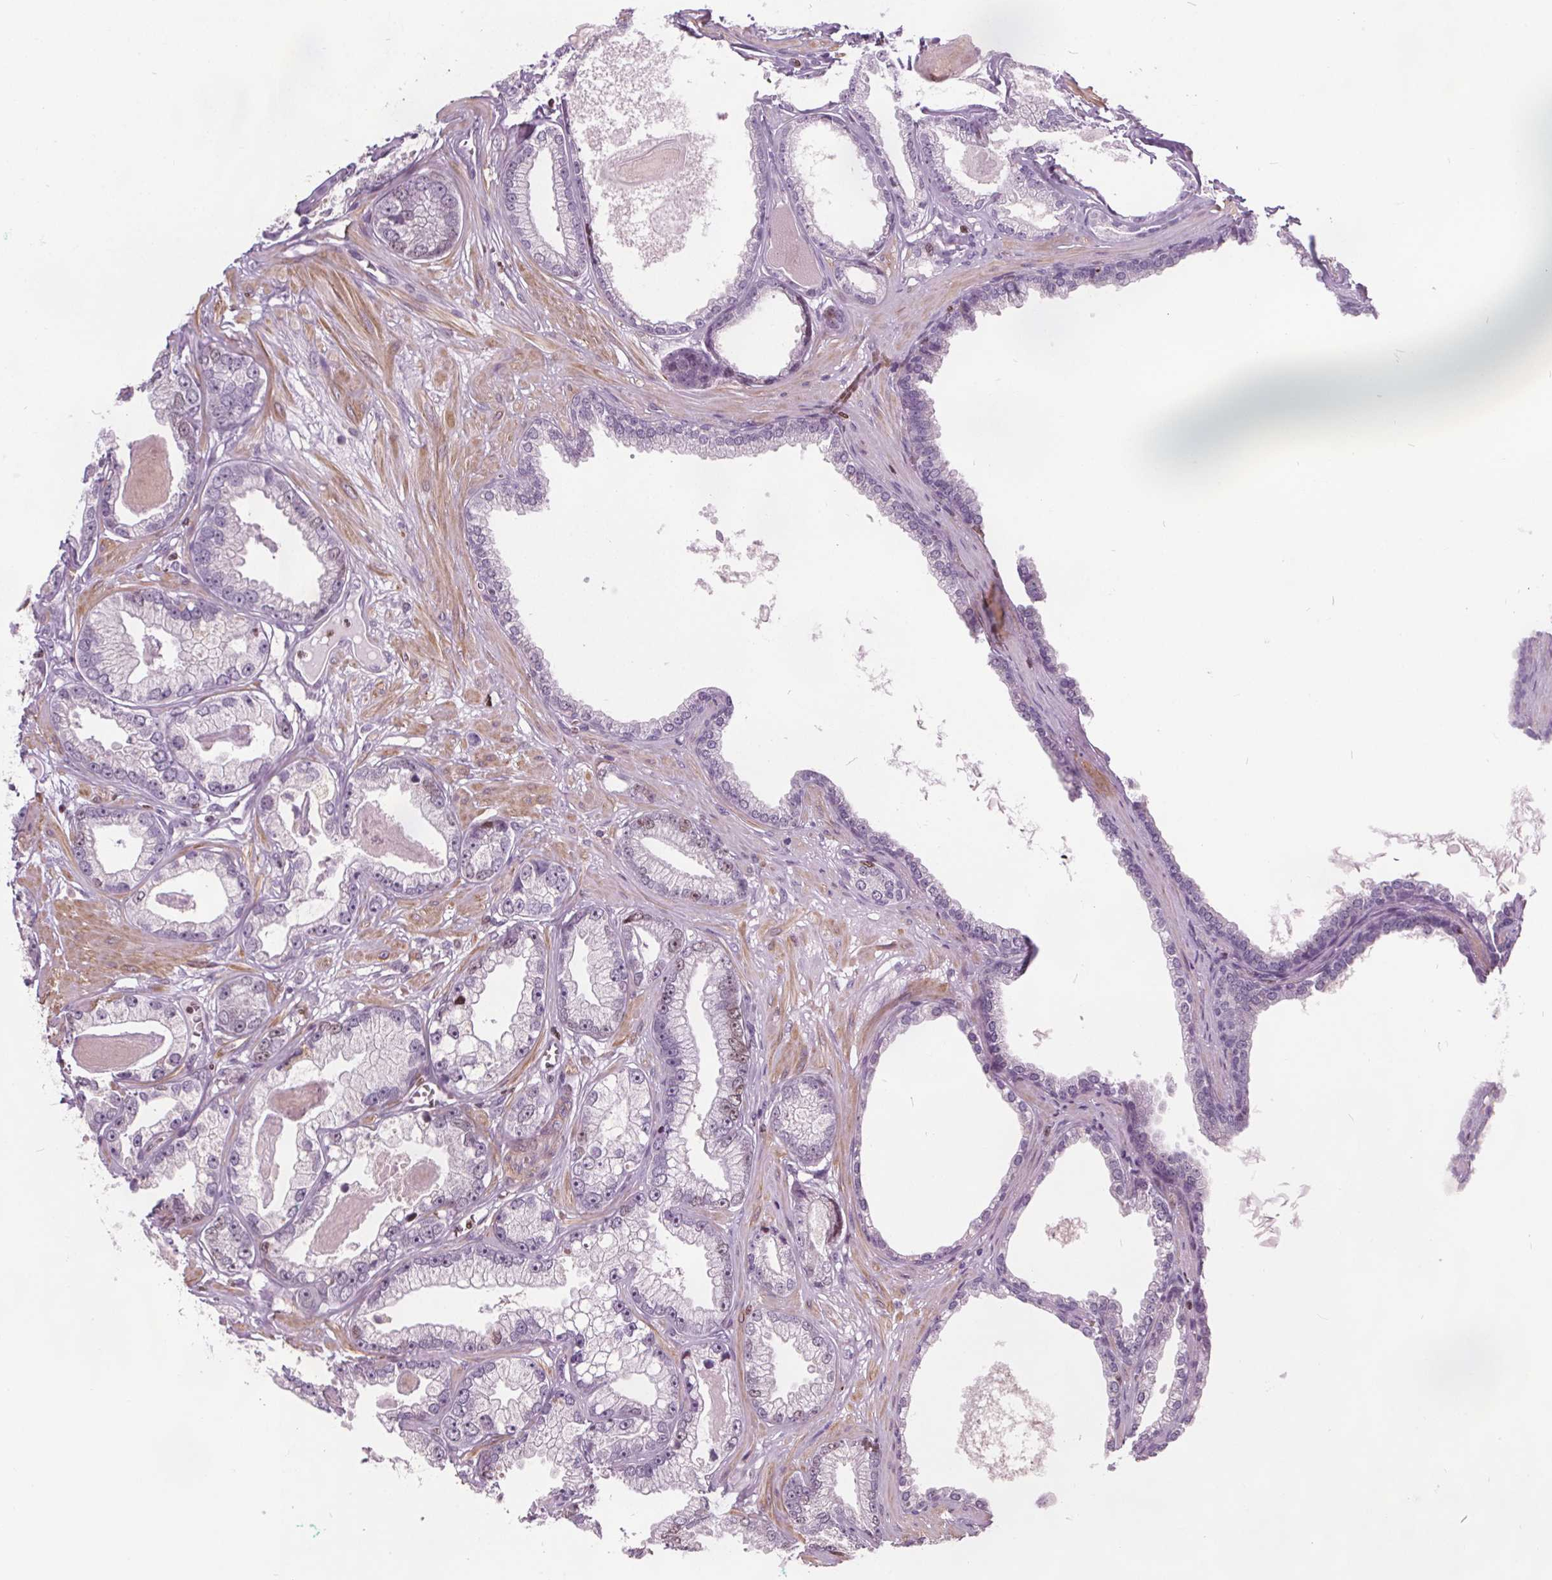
{"staining": {"intensity": "negative", "quantity": "none", "location": "none"}, "tissue": "prostate cancer", "cell_type": "Tumor cells", "image_type": "cancer", "snomed": [{"axis": "morphology", "description": "Adenocarcinoma, Low grade"}, {"axis": "topography", "description": "Prostate"}], "caption": "An immunohistochemistry (IHC) photomicrograph of low-grade adenocarcinoma (prostate) is shown. There is no staining in tumor cells of low-grade adenocarcinoma (prostate). Nuclei are stained in blue.", "gene": "ISLR2", "patient": {"sex": "male", "age": 64}}